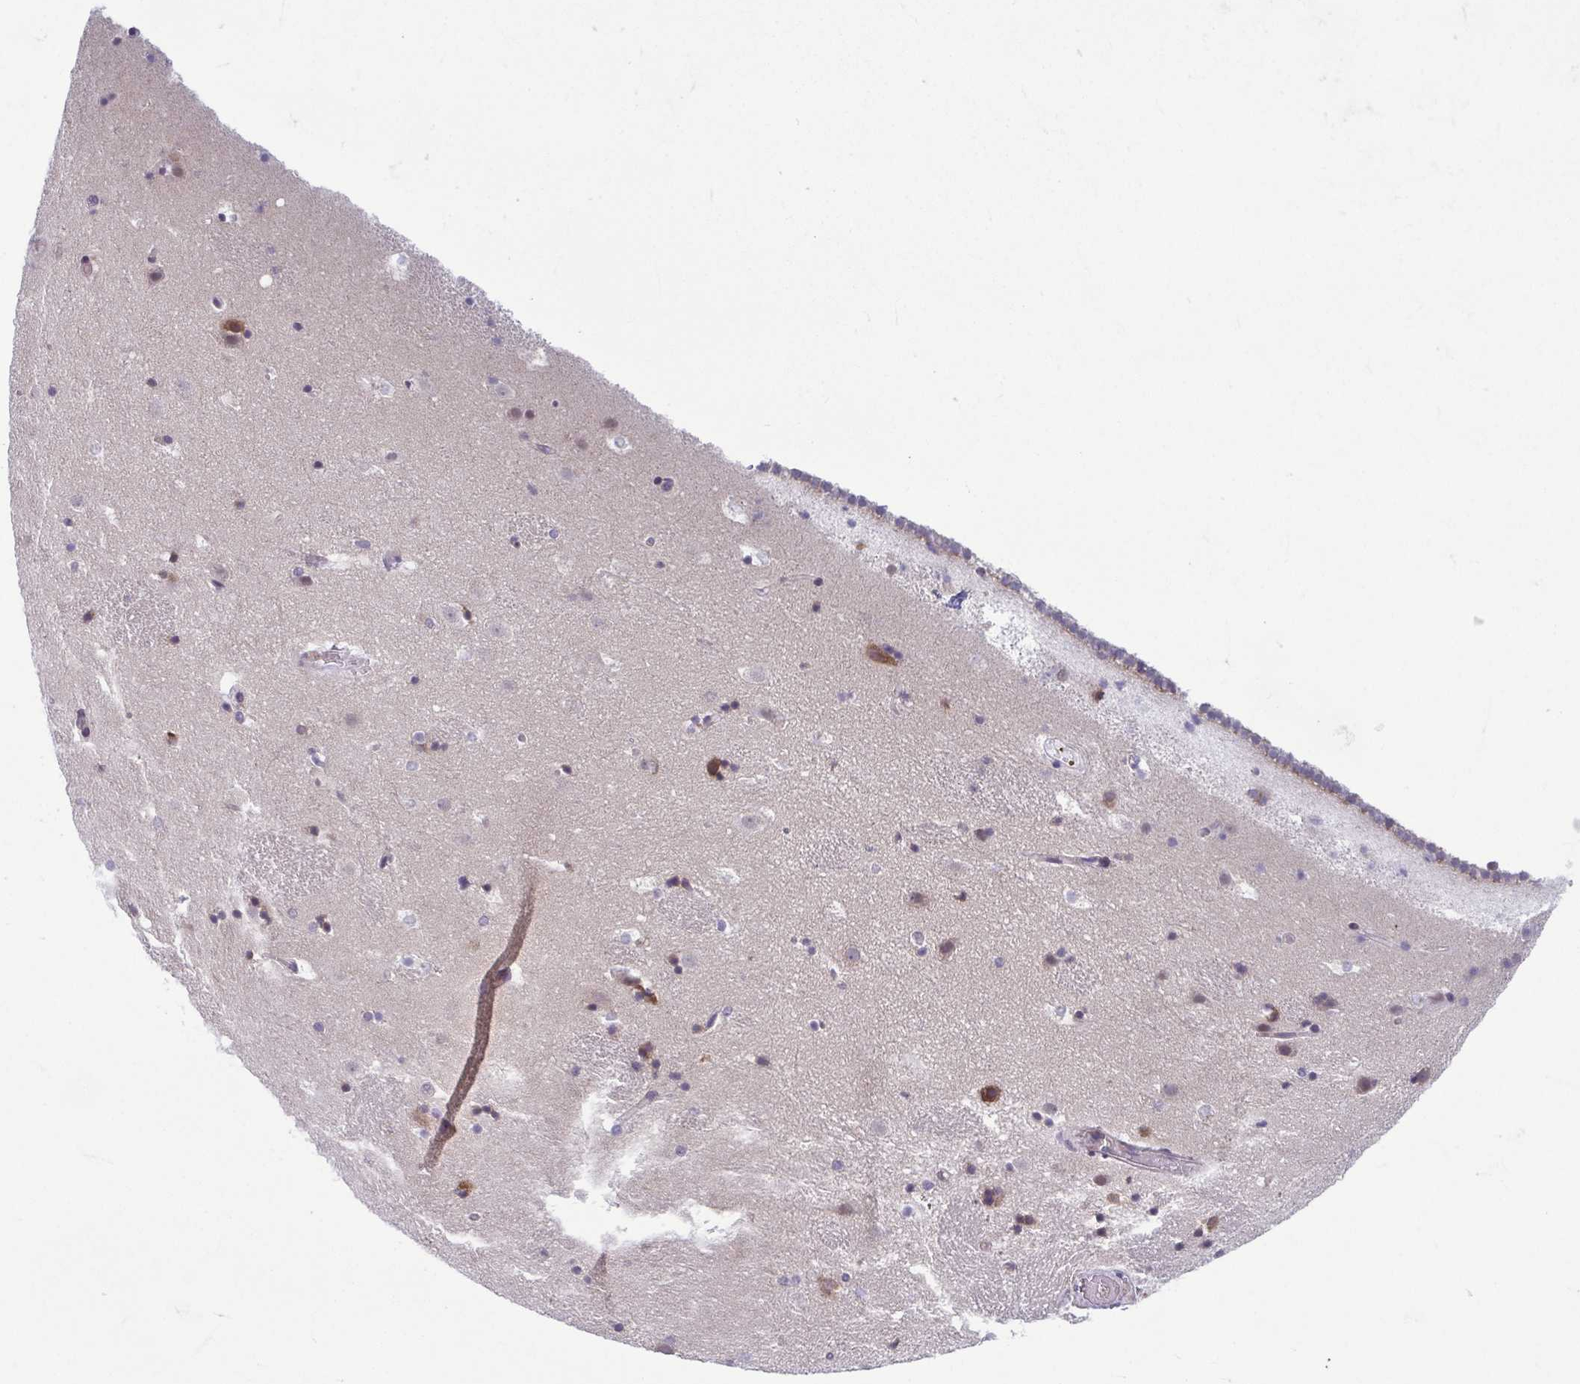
{"staining": {"intensity": "weak", "quantity": "<25%", "location": "cytoplasmic/membranous"}, "tissue": "caudate", "cell_type": "Glial cells", "image_type": "normal", "snomed": [{"axis": "morphology", "description": "Normal tissue, NOS"}, {"axis": "topography", "description": "Lateral ventricle wall"}], "caption": "DAB (3,3'-diaminobenzidine) immunohistochemical staining of normal human caudate reveals no significant staining in glial cells. Nuclei are stained in blue.", "gene": "TMEM108", "patient": {"sex": "male", "age": 37}}